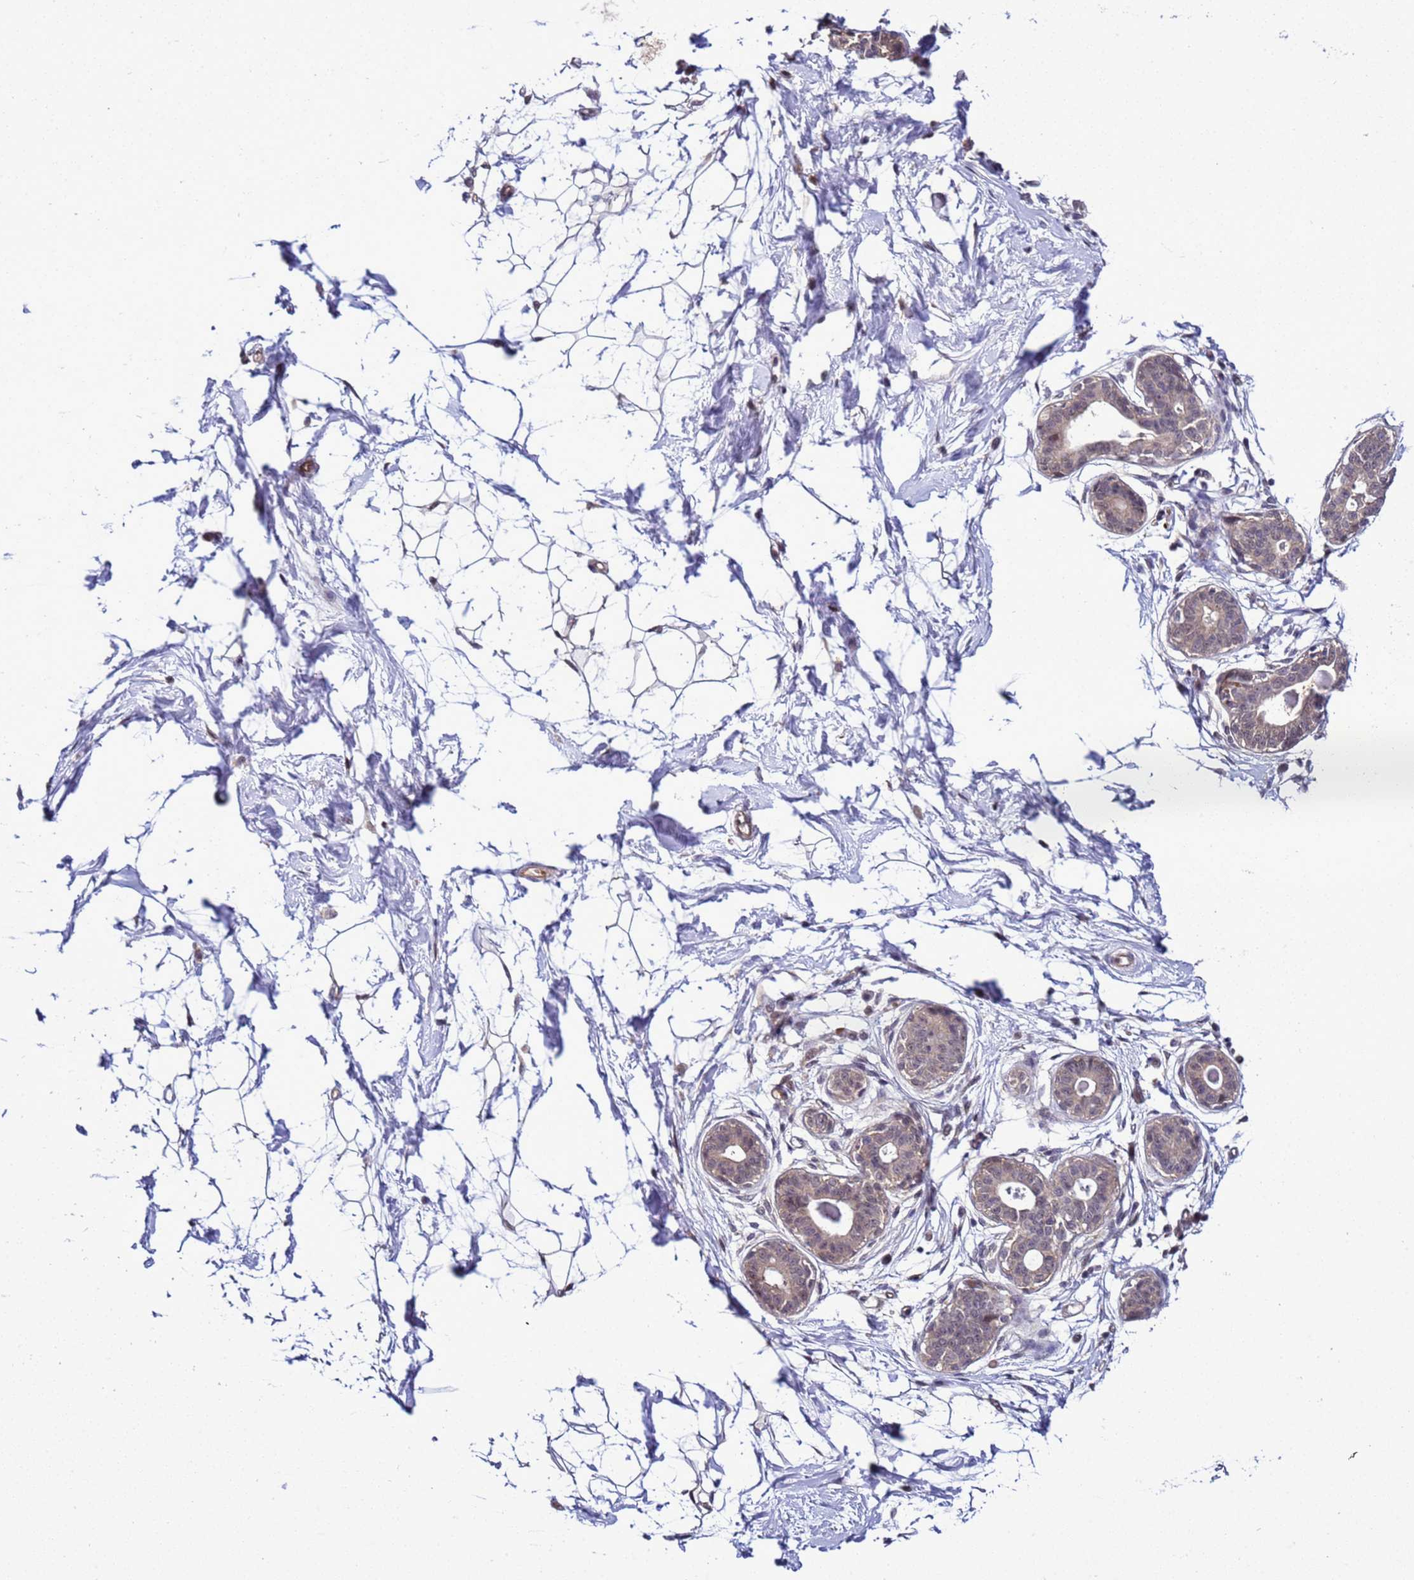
{"staining": {"intensity": "negative", "quantity": "none", "location": "none"}, "tissue": "breast", "cell_type": "Adipocytes", "image_type": "normal", "snomed": [{"axis": "morphology", "description": "Normal tissue, NOS"}, {"axis": "topography", "description": "Breast"}], "caption": "Adipocytes are negative for brown protein staining in unremarkable breast. Nuclei are stained in blue.", "gene": "GEN1", "patient": {"sex": "female", "age": 45}}